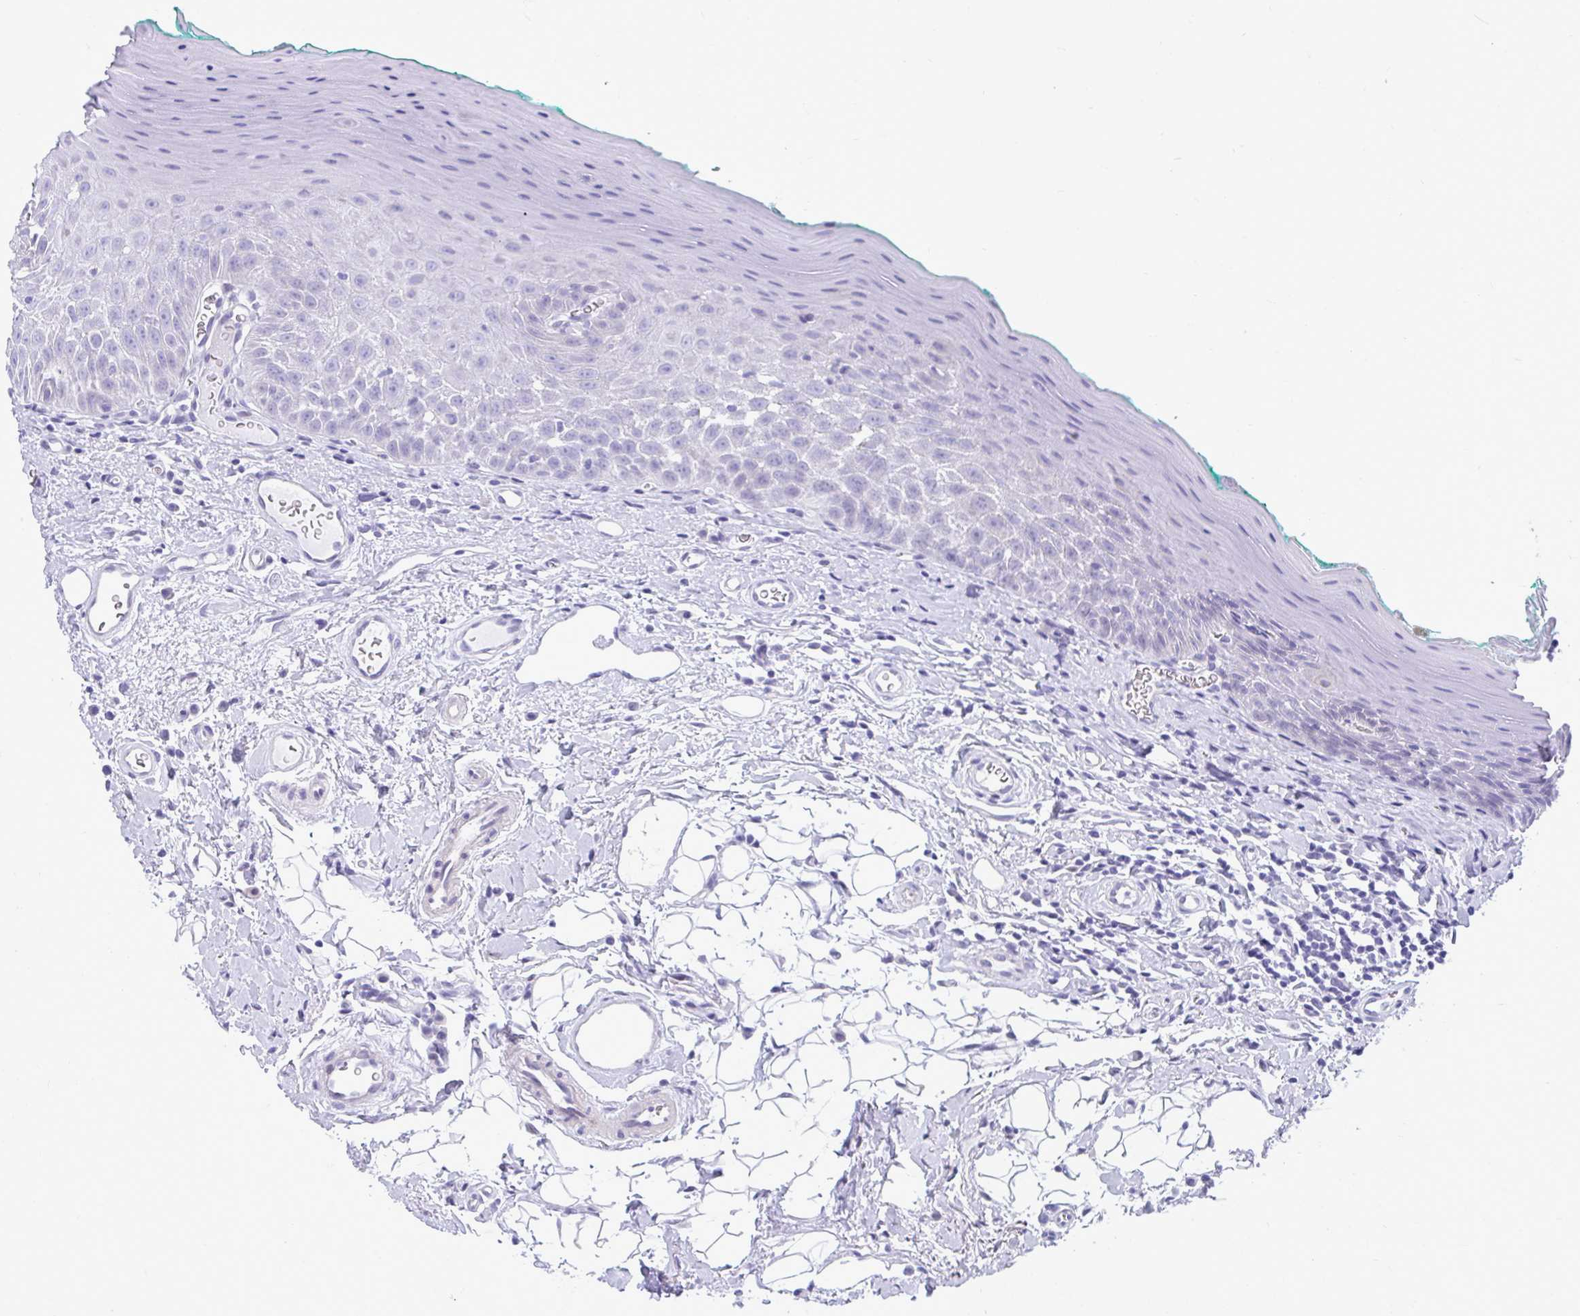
{"staining": {"intensity": "negative", "quantity": "none", "location": "none"}, "tissue": "oral mucosa", "cell_type": "Squamous epithelial cells", "image_type": "normal", "snomed": [{"axis": "morphology", "description": "Normal tissue, NOS"}, {"axis": "topography", "description": "Oral tissue"}, {"axis": "topography", "description": "Tounge, NOS"}], "caption": "Protein analysis of normal oral mucosa shows no significant expression in squamous epithelial cells. (DAB (3,3'-diaminobenzidine) IHC visualized using brightfield microscopy, high magnification).", "gene": "ISL1", "patient": {"sex": "male", "age": 83}}